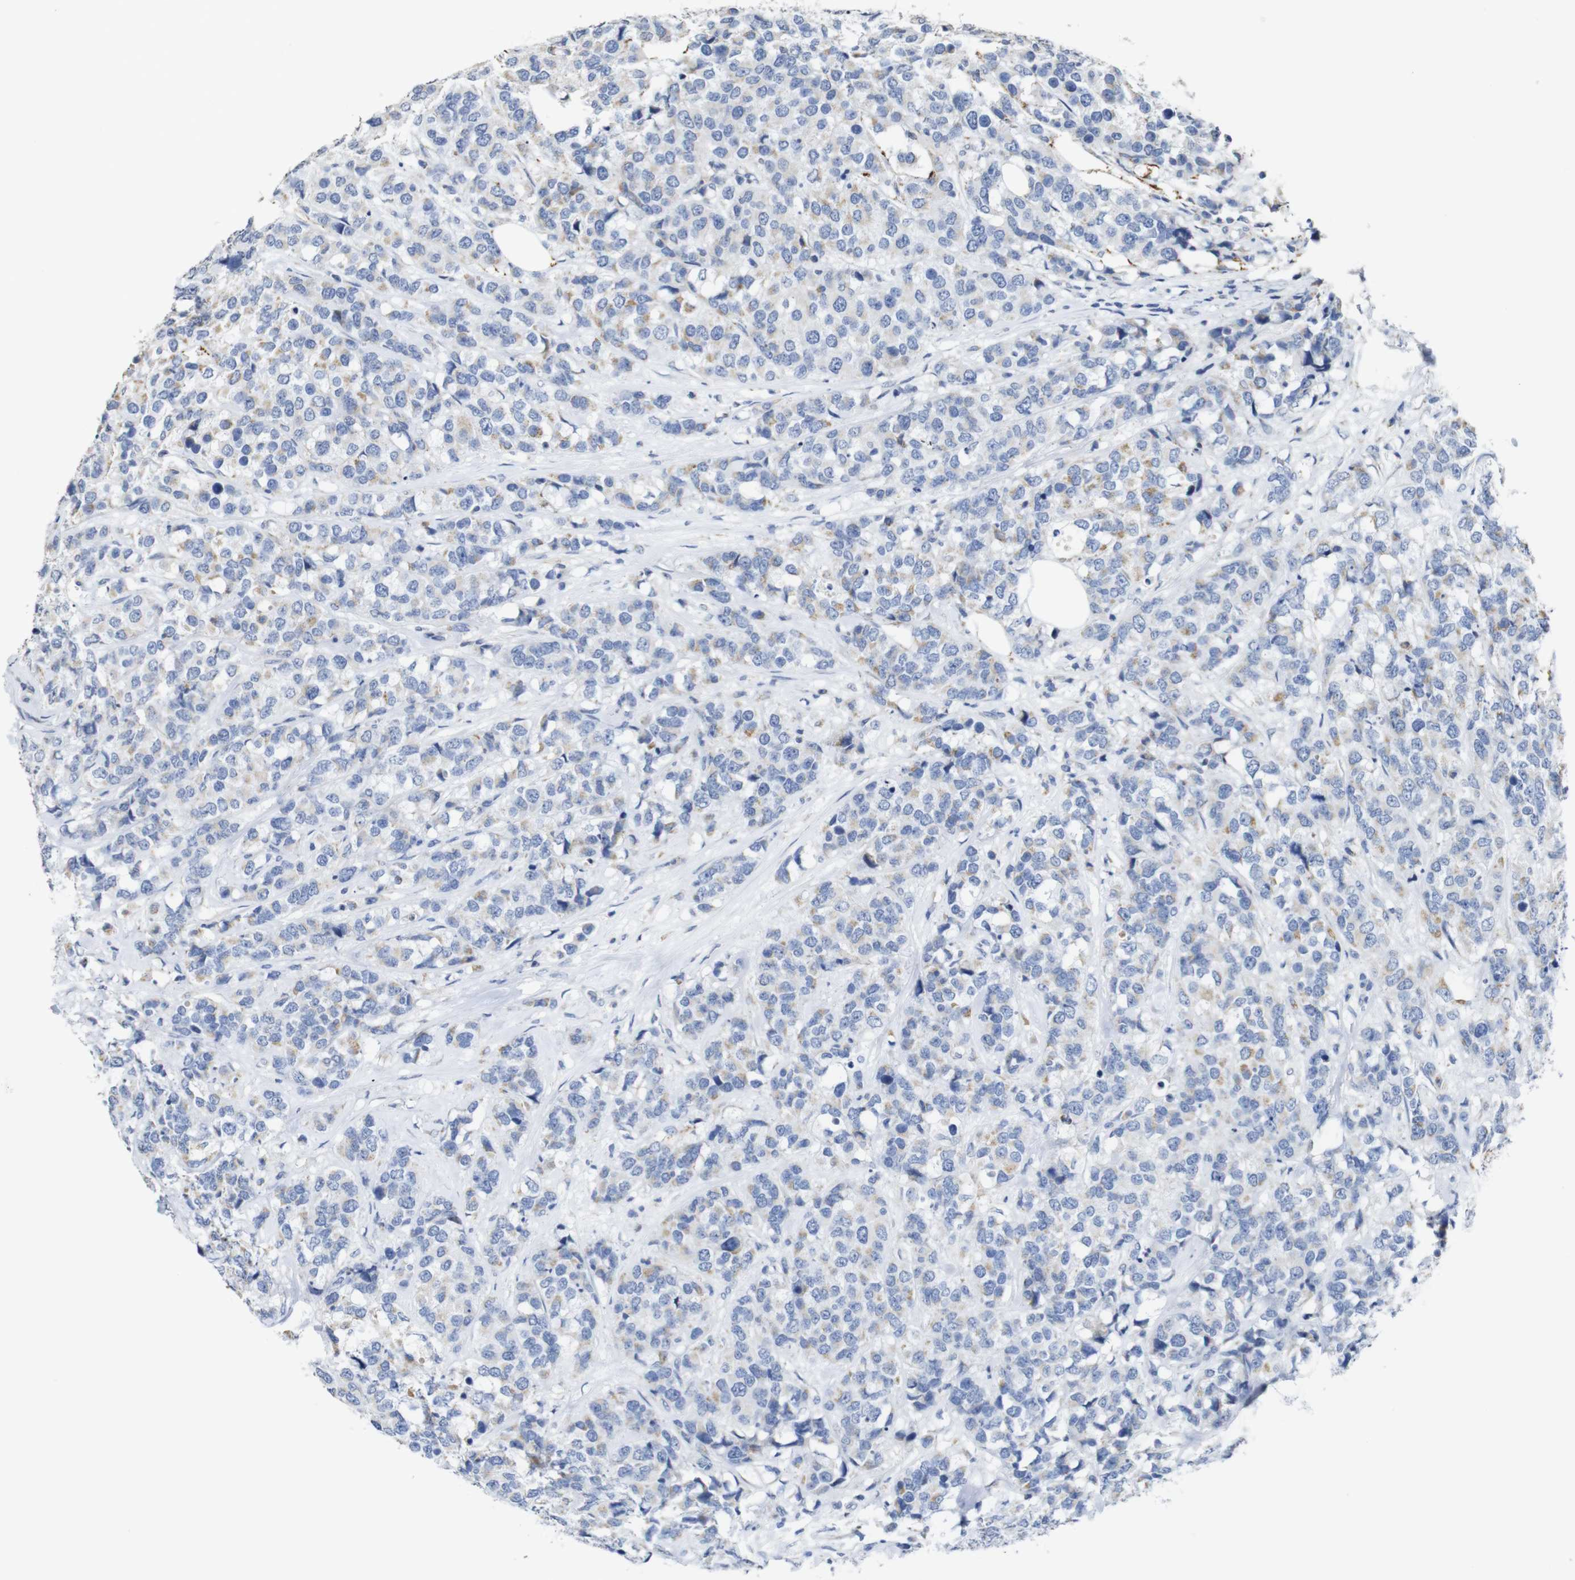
{"staining": {"intensity": "weak", "quantity": "<25%", "location": "cytoplasmic/membranous"}, "tissue": "breast cancer", "cell_type": "Tumor cells", "image_type": "cancer", "snomed": [{"axis": "morphology", "description": "Lobular carcinoma"}, {"axis": "topography", "description": "Breast"}], "caption": "The immunohistochemistry (IHC) histopathology image has no significant positivity in tumor cells of breast lobular carcinoma tissue.", "gene": "MAOA", "patient": {"sex": "female", "age": 59}}